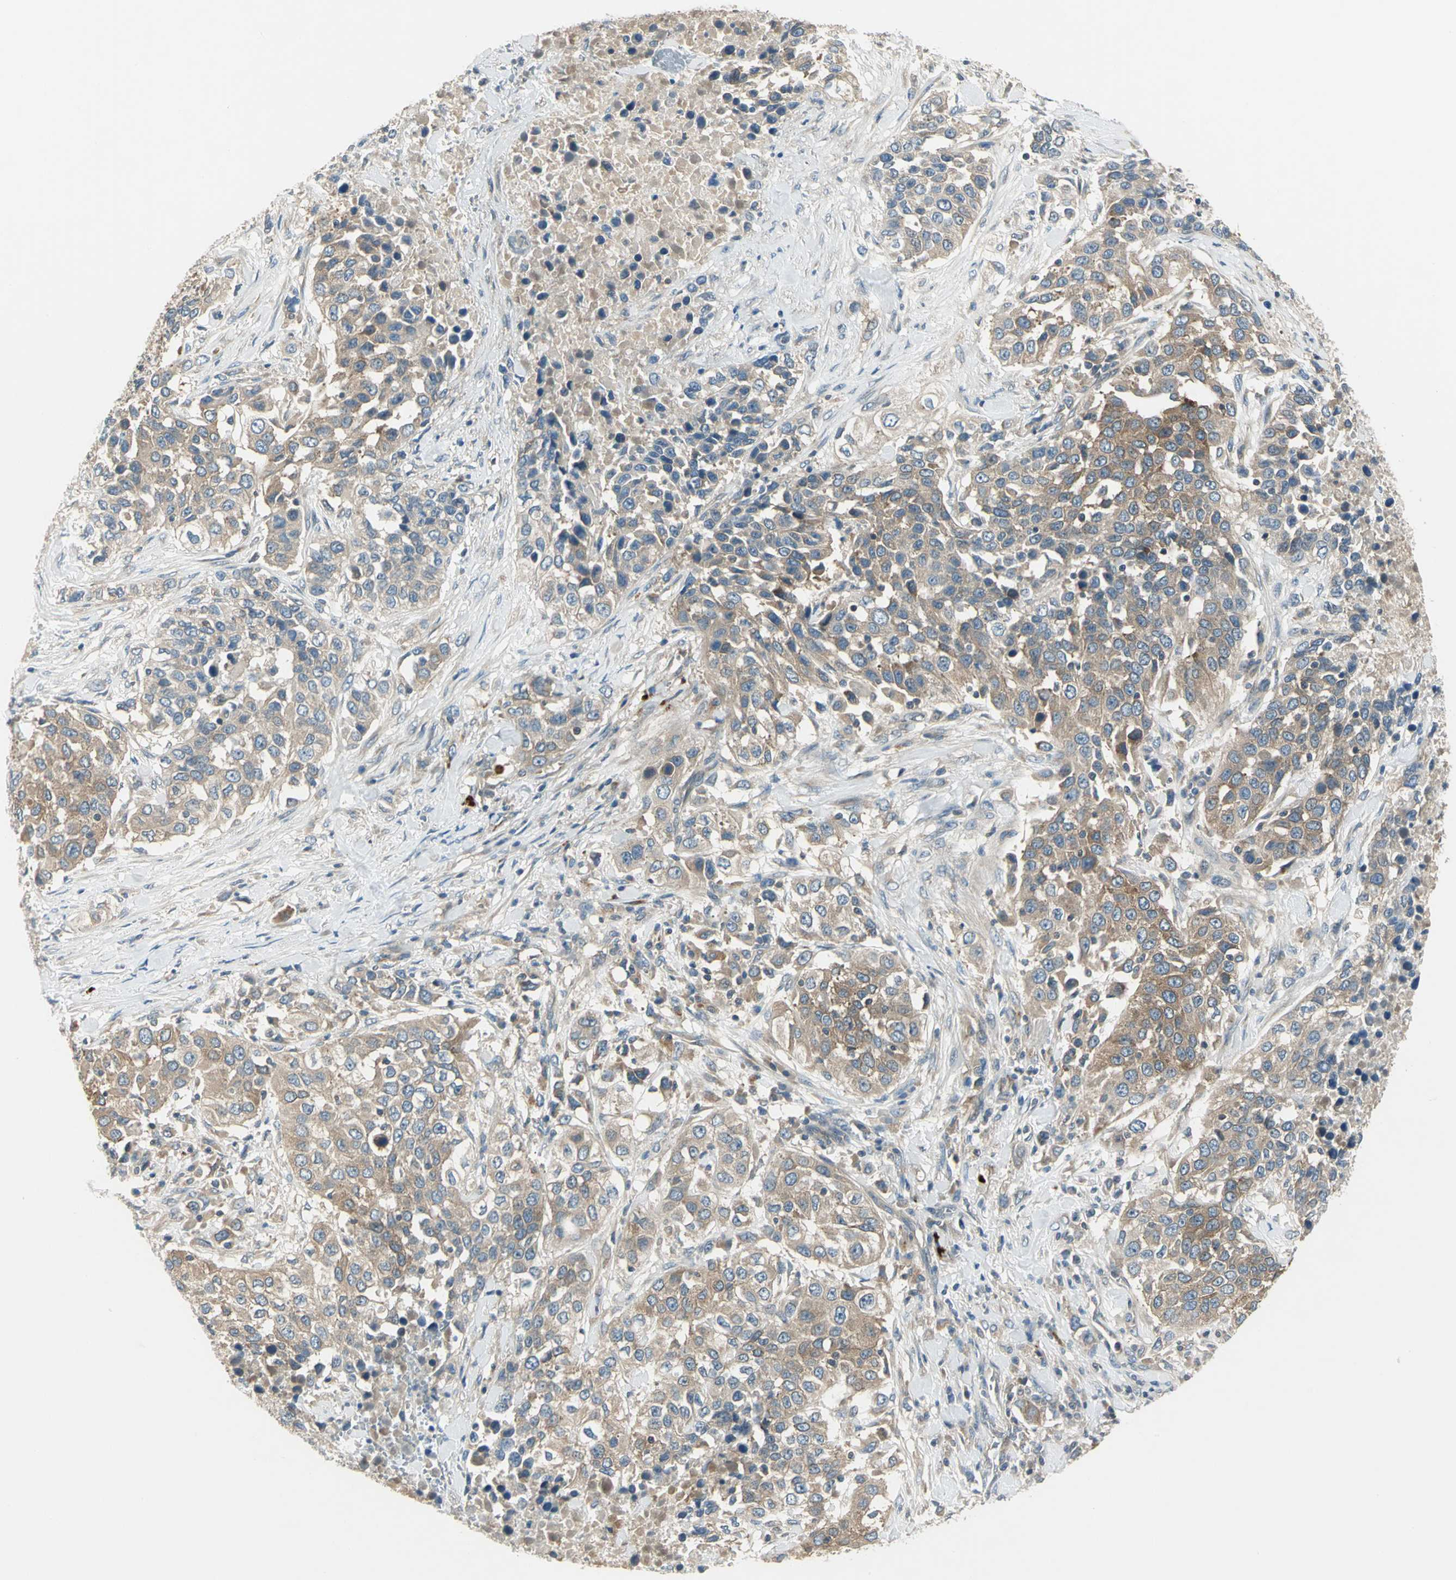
{"staining": {"intensity": "weak", "quantity": ">75%", "location": "cytoplasmic/membranous"}, "tissue": "urothelial cancer", "cell_type": "Tumor cells", "image_type": "cancer", "snomed": [{"axis": "morphology", "description": "Urothelial carcinoma, High grade"}, {"axis": "topography", "description": "Urinary bladder"}], "caption": "IHC staining of high-grade urothelial carcinoma, which displays low levels of weak cytoplasmic/membranous expression in approximately >75% of tumor cells indicating weak cytoplasmic/membranous protein expression. The staining was performed using DAB (3,3'-diaminobenzidine) (brown) for protein detection and nuclei were counterstained in hematoxylin (blue).", "gene": "PRKAA1", "patient": {"sex": "female", "age": 80}}